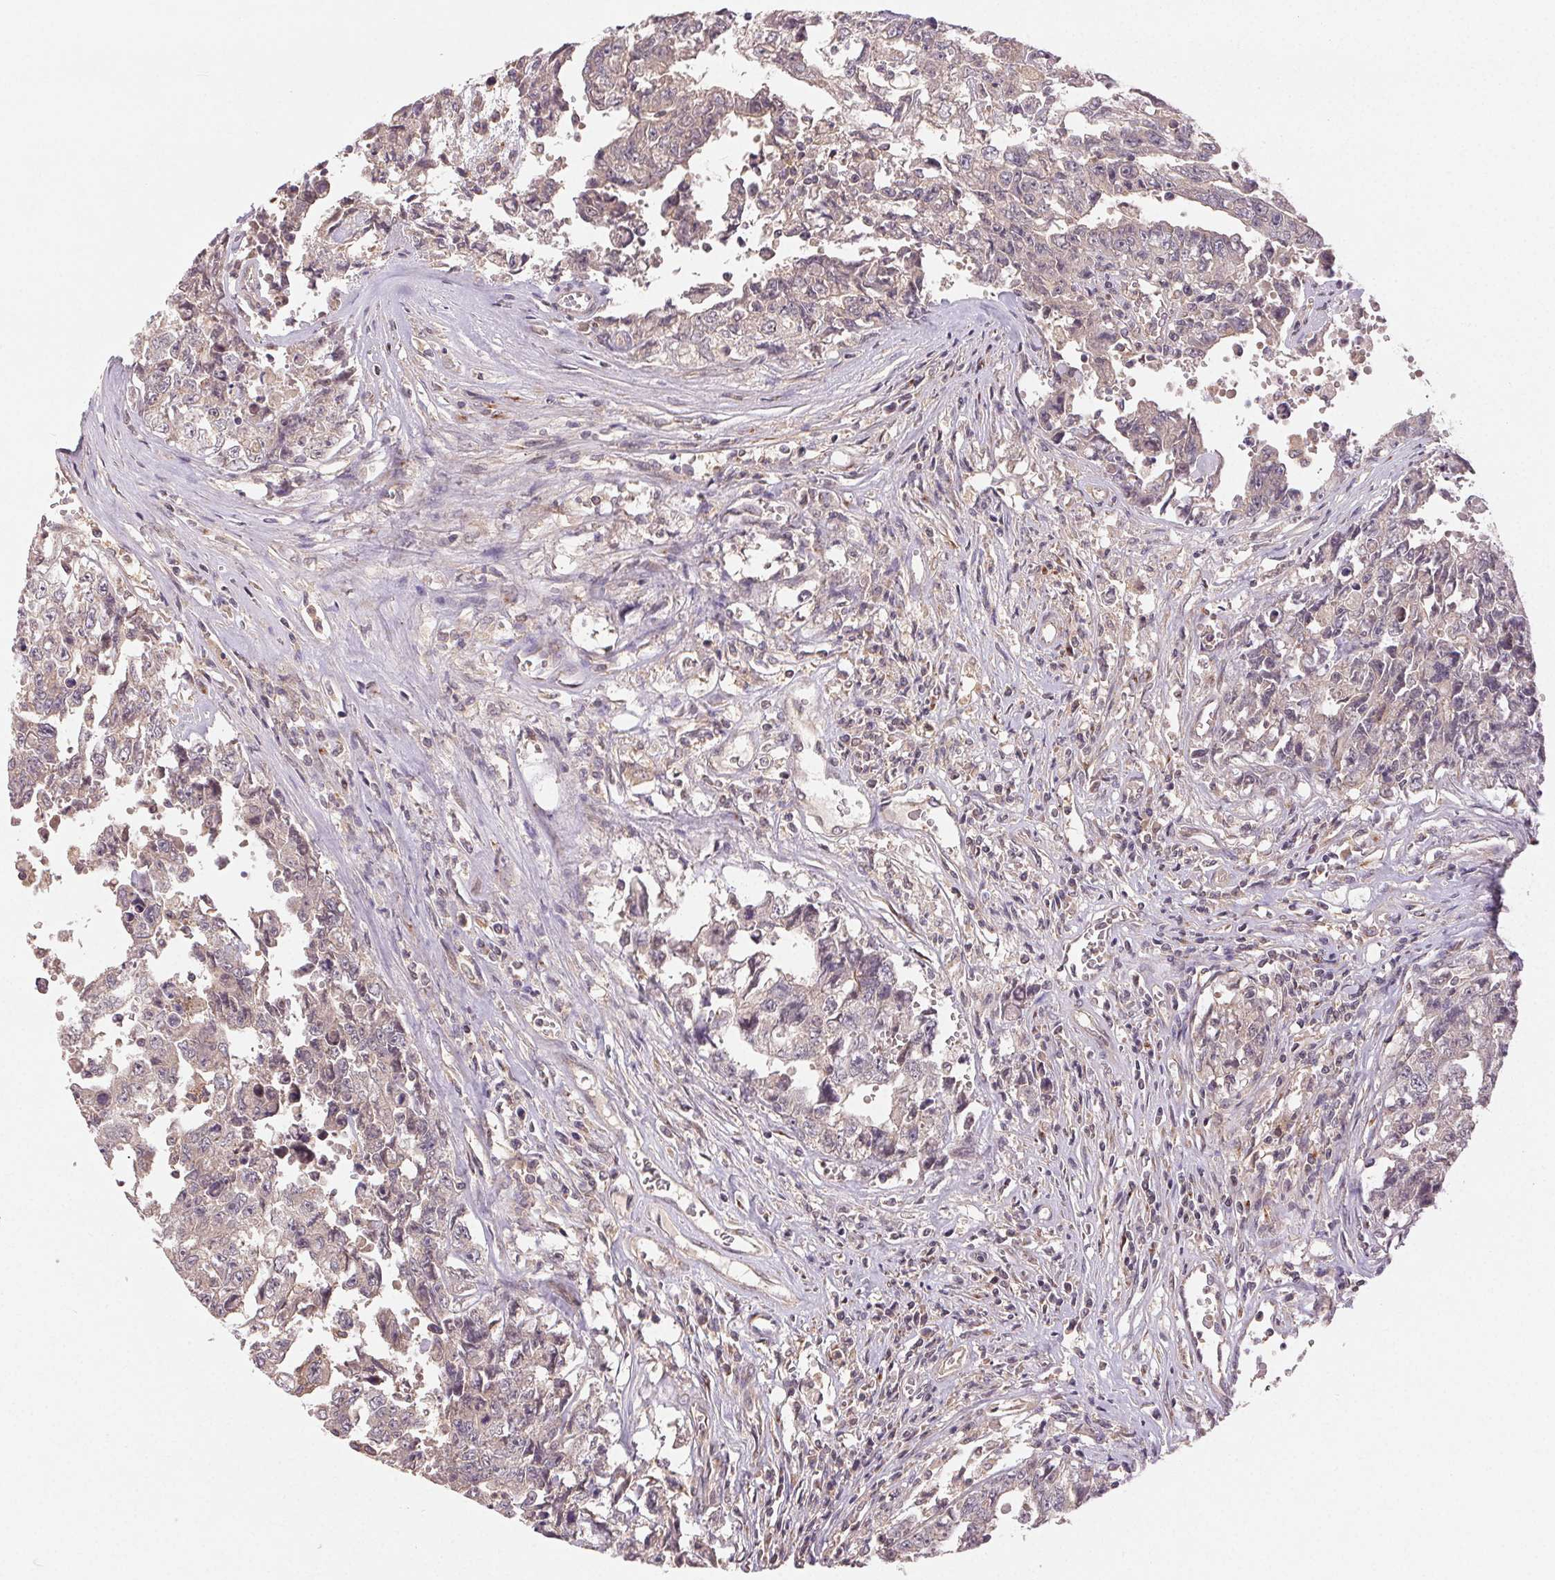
{"staining": {"intensity": "negative", "quantity": "none", "location": "none"}, "tissue": "testis cancer", "cell_type": "Tumor cells", "image_type": "cancer", "snomed": [{"axis": "morphology", "description": "Carcinoma, Embryonal, NOS"}, {"axis": "topography", "description": "Testis"}], "caption": "Tumor cells are negative for protein expression in human testis embryonal carcinoma.", "gene": "MAPKAPK2", "patient": {"sex": "male", "age": 24}}